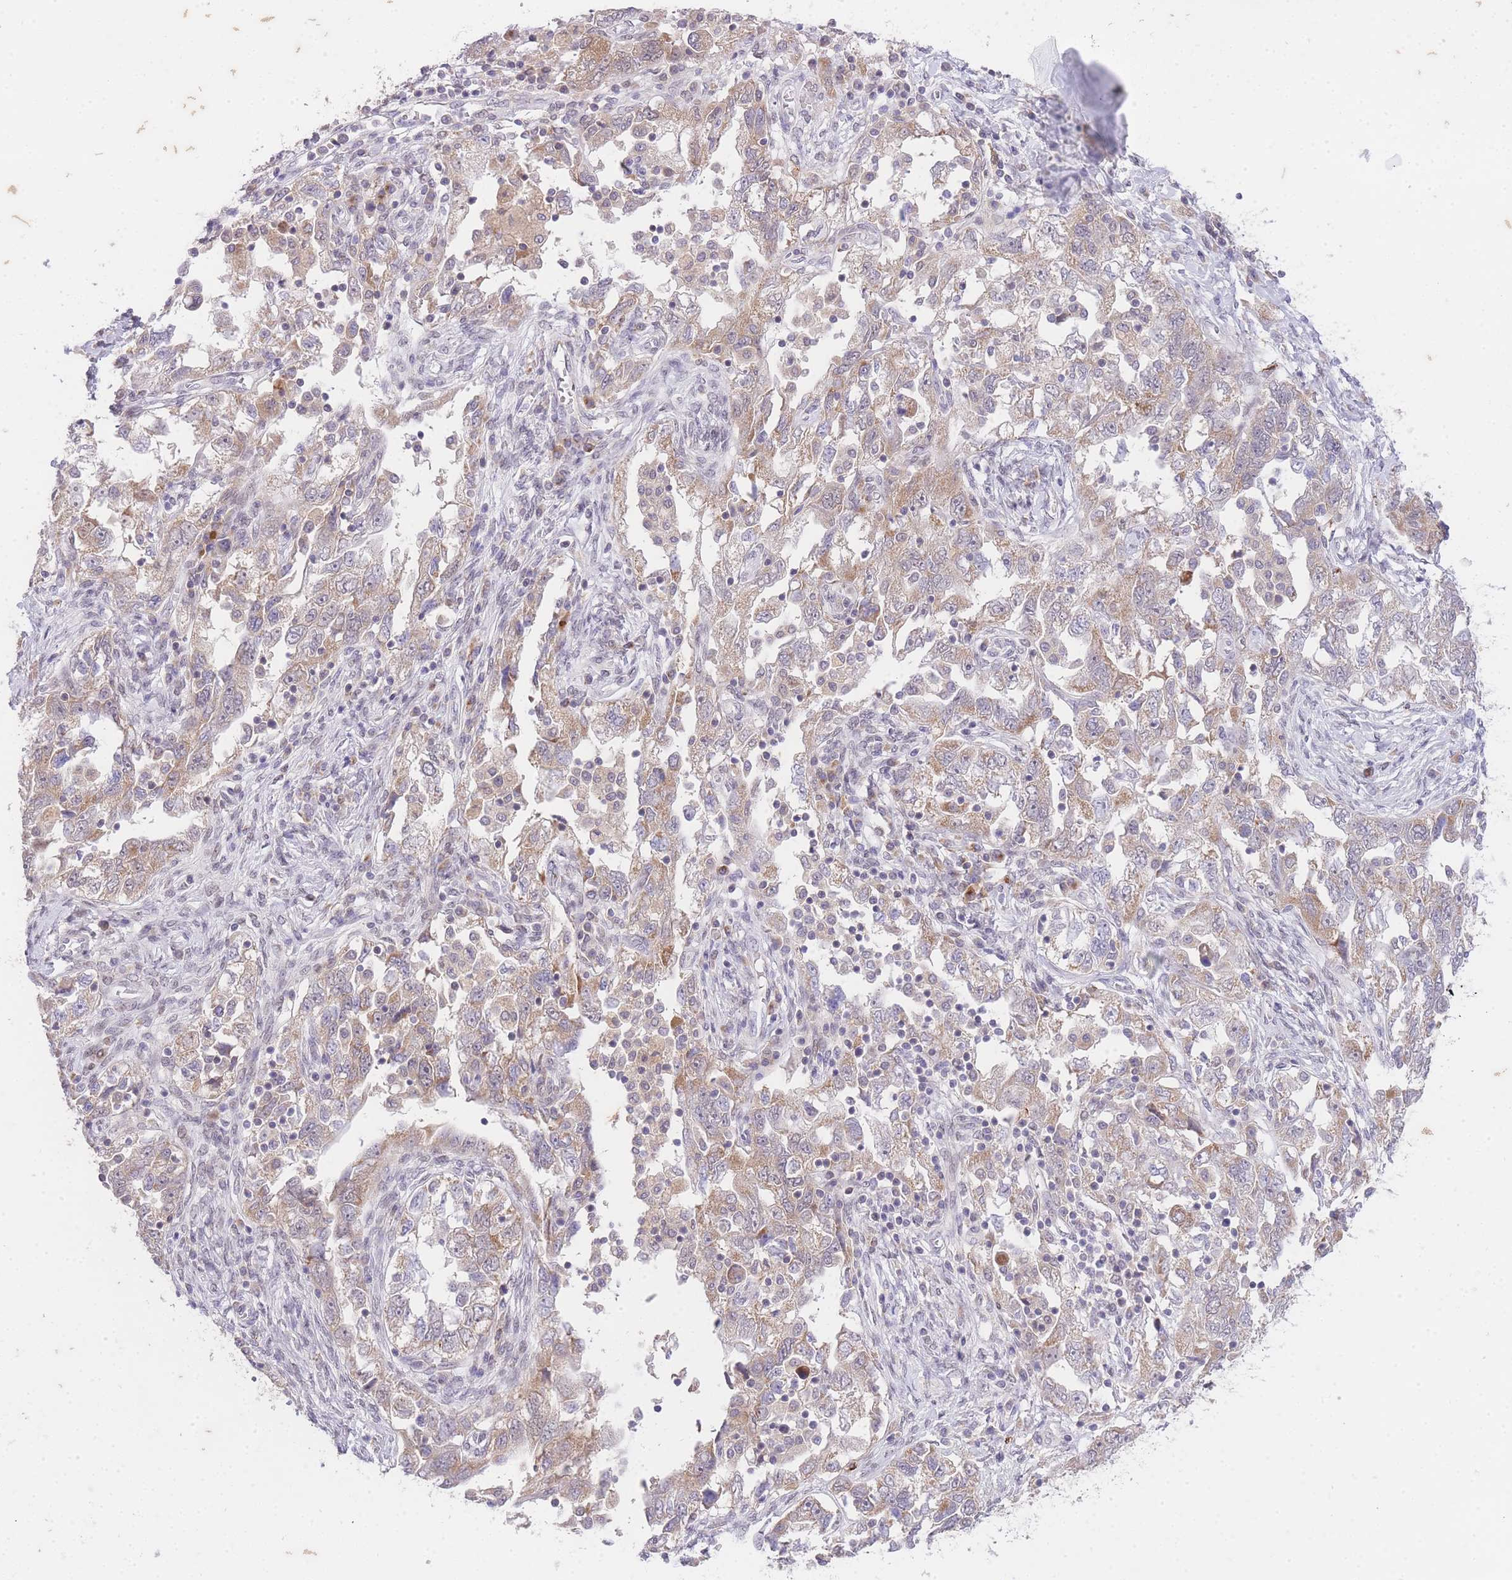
{"staining": {"intensity": "weak", "quantity": ">75%", "location": "cytoplasmic/membranous"}, "tissue": "ovarian cancer", "cell_type": "Tumor cells", "image_type": "cancer", "snomed": [{"axis": "morphology", "description": "Carcinoma, NOS"}, {"axis": "morphology", "description": "Cystadenocarcinoma, serous, NOS"}, {"axis": "topography", "description": "Ovary"}], "caption": "A micrograph showing weak cytoplasmic/membranous positivity in approximately >75% of tumor cells in ovarian cancer (serous cystadenocarcinoma), as visualized by brown immunohistochemical staining.", "gene": "SLC25A33", "patient": {"sex": "female", "age": 69}}